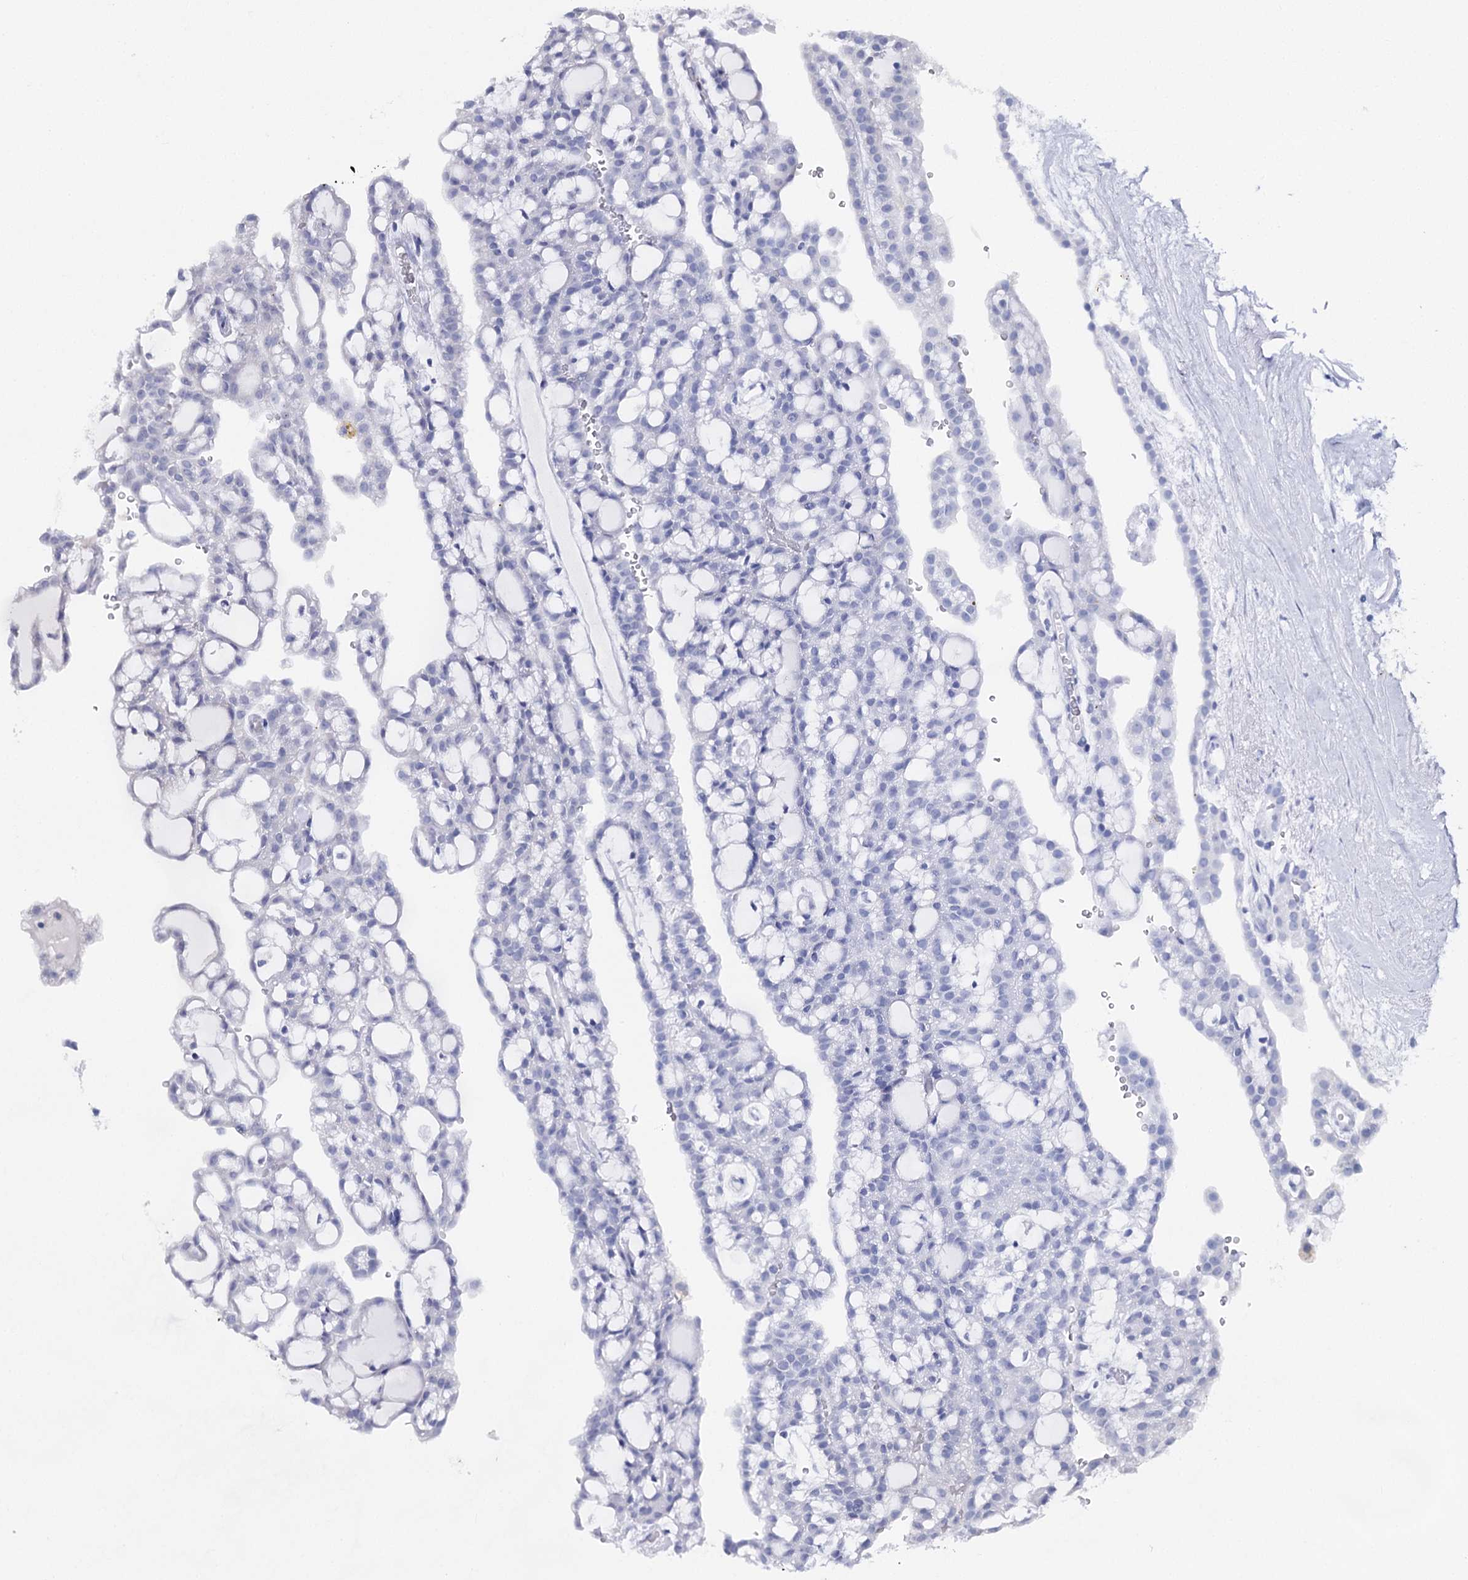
{"staining": {"intensity": "negative", "quantity": "none", "location": "none"}, "tissue": "renal cancer", "cell_type": "Tumor cells", "image_type": "cancer", "snomed": [{"axis": "morphology", "description": "Adenocarcinoma, NOS"}, {"axis": "topography", "description": "Kidney"}], "caption": "Renal cancer (adenocarcinoma) stained for a protein using immunohistochemistry (IHC) shows no staining tumor cells.", "gene": "IL1RAP", "patient": {"sex": "male", "age": 63}}